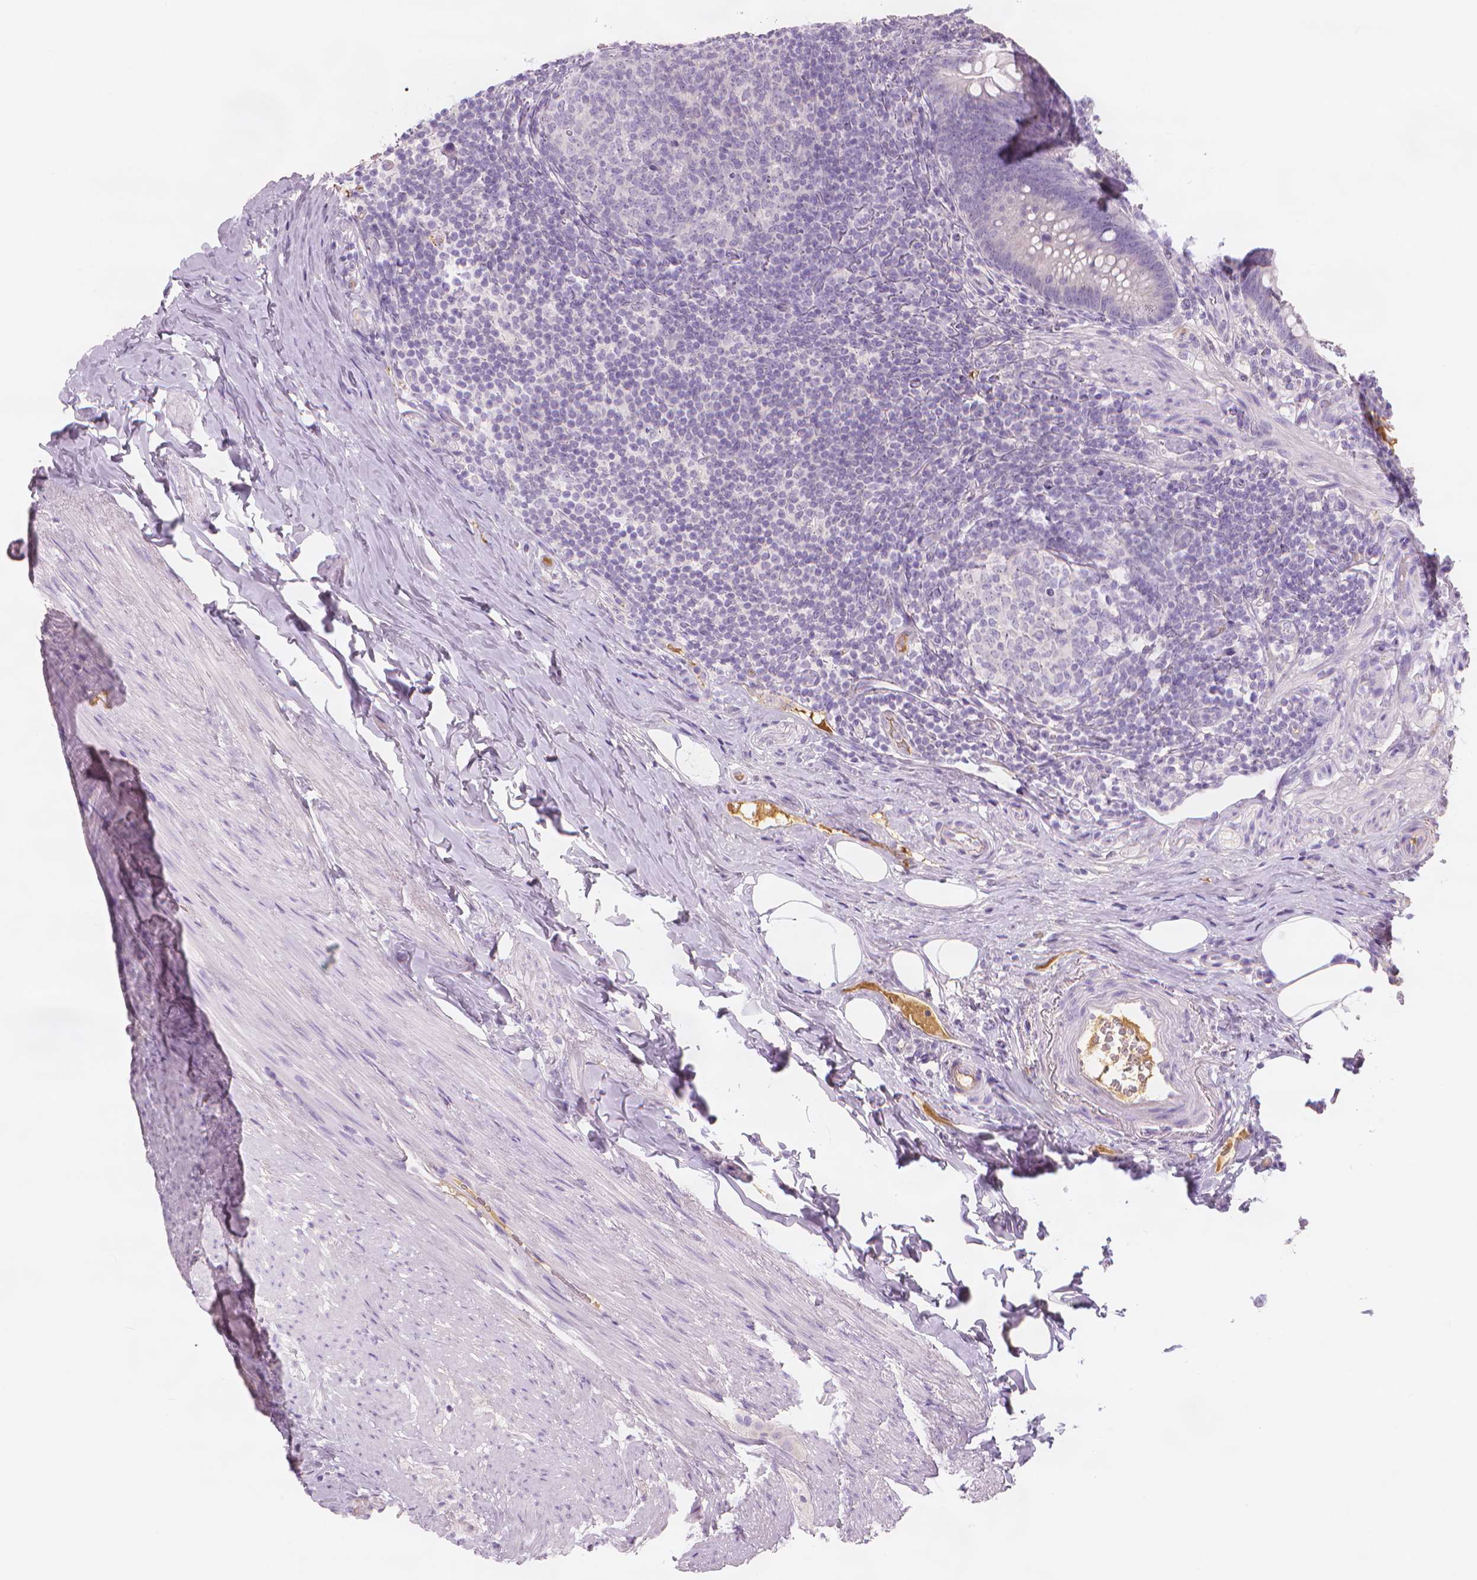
{"staining": {"intensity": "negative", "quantity": "none", "location": "none"}, "tissue": "appendix", "cell_type": "Glandular cells", "image_type": "normal", "snomed": [{"axis": "morphology", "description": "Normal tissue, NOS"}, {"axis": "topography", "description": "Appendix"}], "caption": "The immunohistochemistry image has no significant expression in glandular cells of appendix.", "gene": "APOA4", "patient": {"sex": "male", "age": 47}}